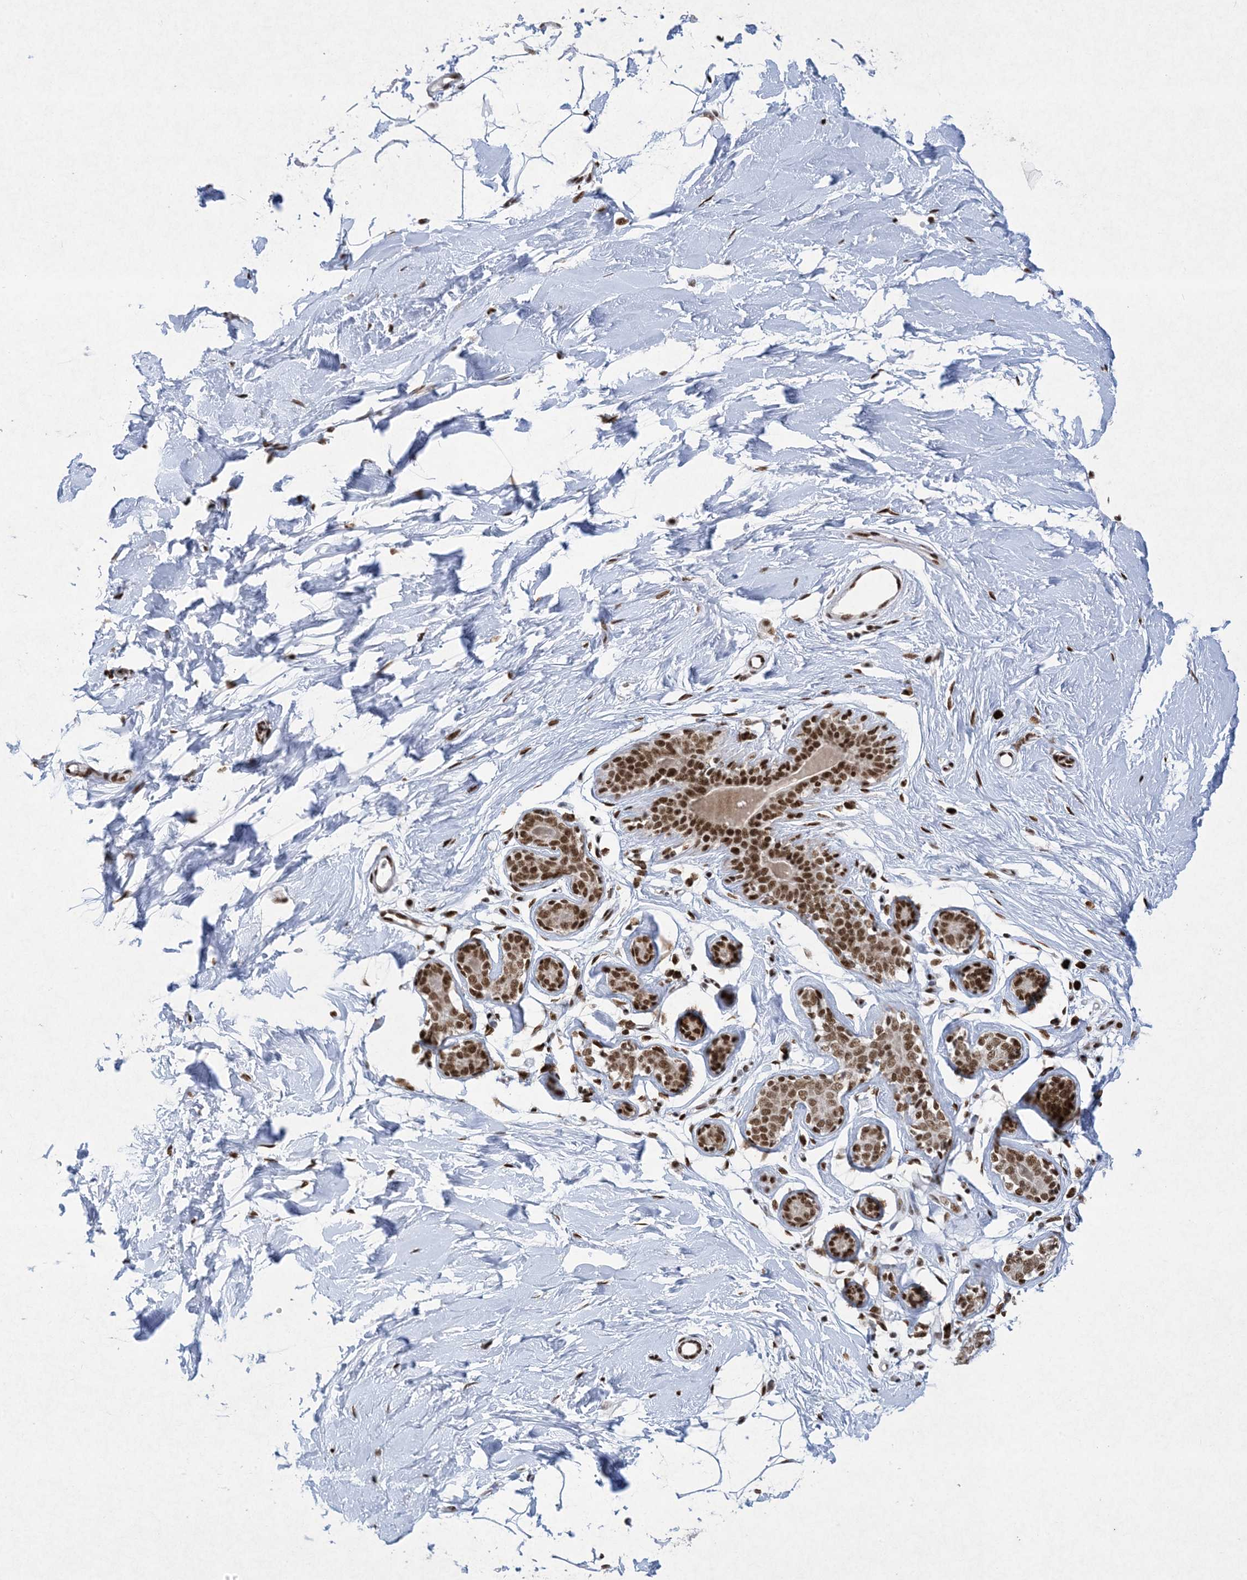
{"staining": {"intensity": "moderate", "quantity": ">75%", "location": "nuclear"}, "tissue": "adipose tissue", "cell_type": "Adipocytes", "image_type": "normal", "snomed": [{"axis": "morphology", "description": "Normal tissue, NOS"}, {"axis": "topography", "description": "Breast"}], "caption": "The histopathology image displays immunohistochemical staining of benign adipose tissue. There is moderate nuclear staining is appreciated in approximately >75% of adipocytes. (Stains: DAB in brown, nuclei in blue, Microscopy: brightfield microscopy at high magnification).", "gene": "PKNOX2", "patient": {"sex": "female", "age": 23}}